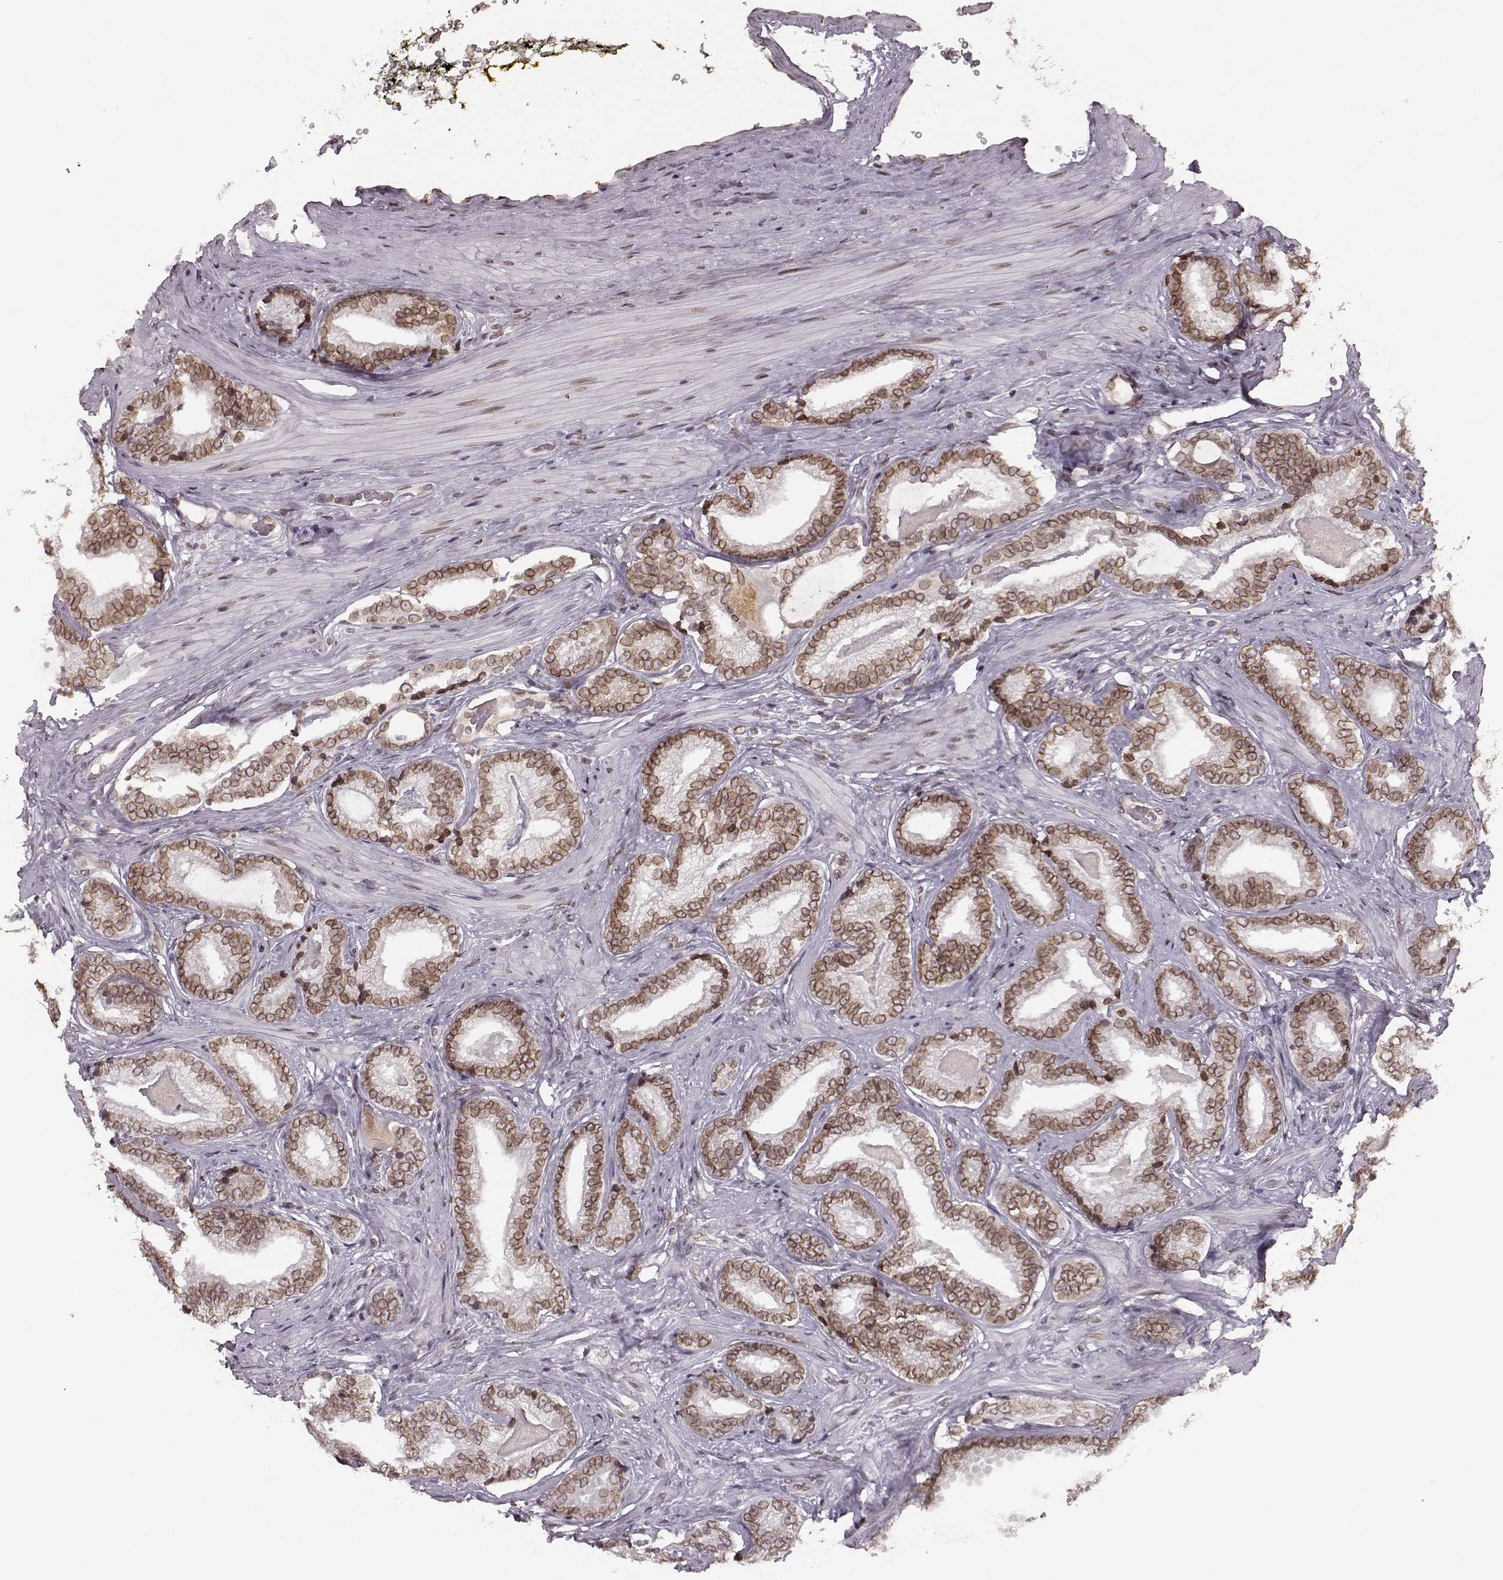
{"staining": {"intensity": "moderate", "quantity": ">75%", "location": "cytoplasmic/membranous,nuclear"}, "tissue": "prostate cancer", "cell_type": "Tumor cells", "image_type": "cancer", "snomed": [{"axis": "morphology", "description": "Adenocarcinoma, Low grade"}, {"axis": "topography", "description": "Prostate"}], "caption": "Immunohistochemistry (IHC) photomicrograph of neoplastic tissue: adenocarcinoma (low-grade) (prostate) stained using IHC demonstrates medium levels of moderate protein expression localized specifically in the cytoplasmic/membranous and nuclear of tumor cells, appearing as a cytoplasmic/membranous and nuclear brown color.", "gene": "DCAF12", "patient": {"sex": "male", "age": 61}}